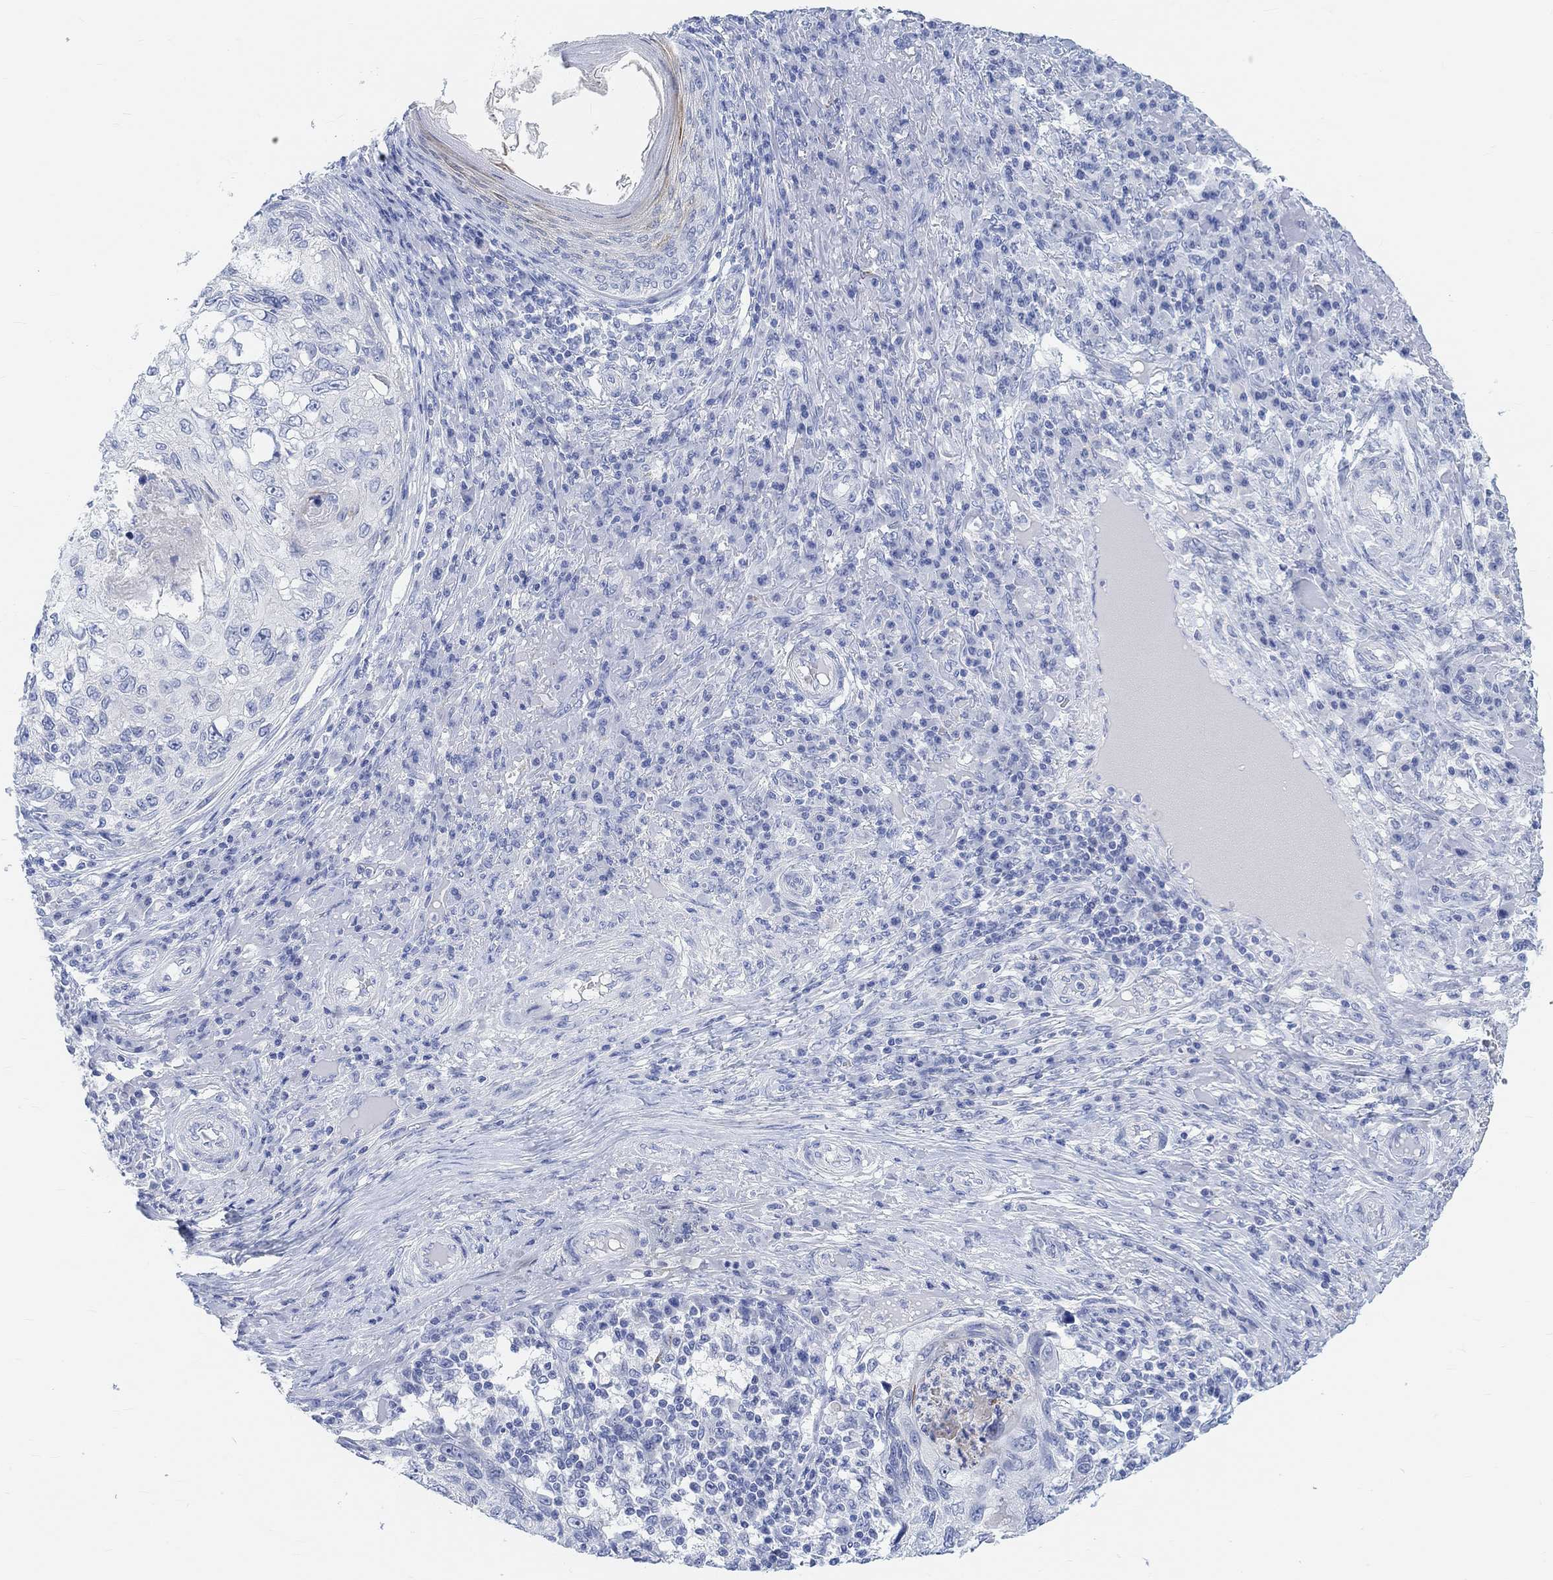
{"staining": {"intensity": "negative", "quantity": "none", "location": "none"}, "tissue": "skin cancer", "cell_type": "Tumor cells", "image_type": "cancer", "snomed": [{"axis": "morphology", "description": "Squamous cell carcinoma, NOS"}, {"axis": "topography", "description": "Skin"}], "caption": "Protein analysis of skin squamous cell carcinoma shows no significant positivity in tumor cells. (Brightfield microscopy of DAB (3,3'-diaminobenzidine) immunohistochemistry (IHC) at high magnification).", "gene": "ENO4", "patient": {"sex": "male", "age": 92}}